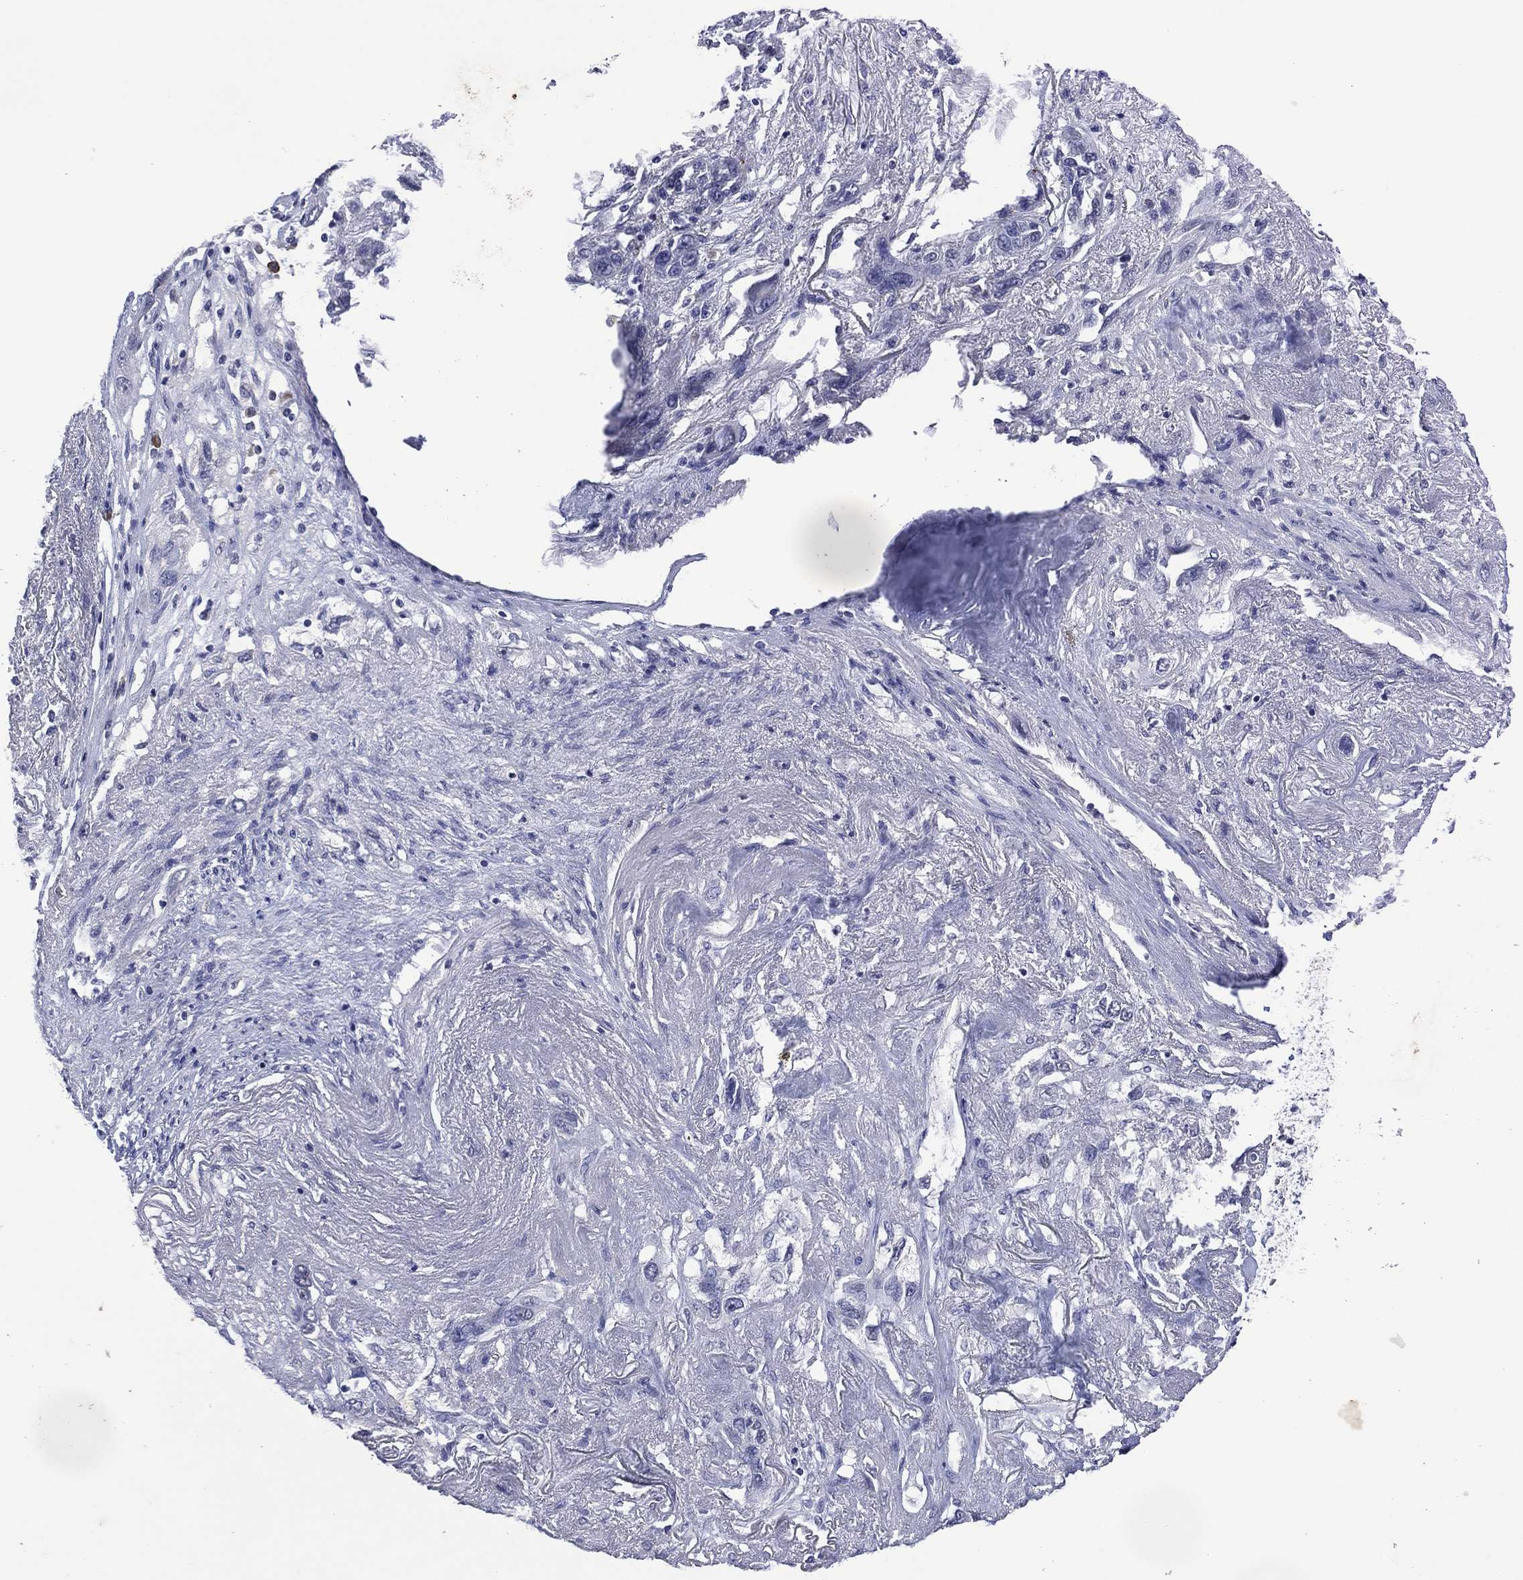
{"staining": {"intensity": "negative", "quantity": "none", "location": "none"}, "tissue": "lung cancer", "cell_type": "Tumor cells", "image_type": "cancer", "snomed": [{"axis": "morphology", "description": "Squamous cell carcinoma, NOS"}, {"axis": "topography", "description": "Lung"}], "caption": "IHC of human lung cancer demonstrates no positivity in tumor cells.", "gene": "ASB10", "patient": {"sex": "female", "age": 70}}